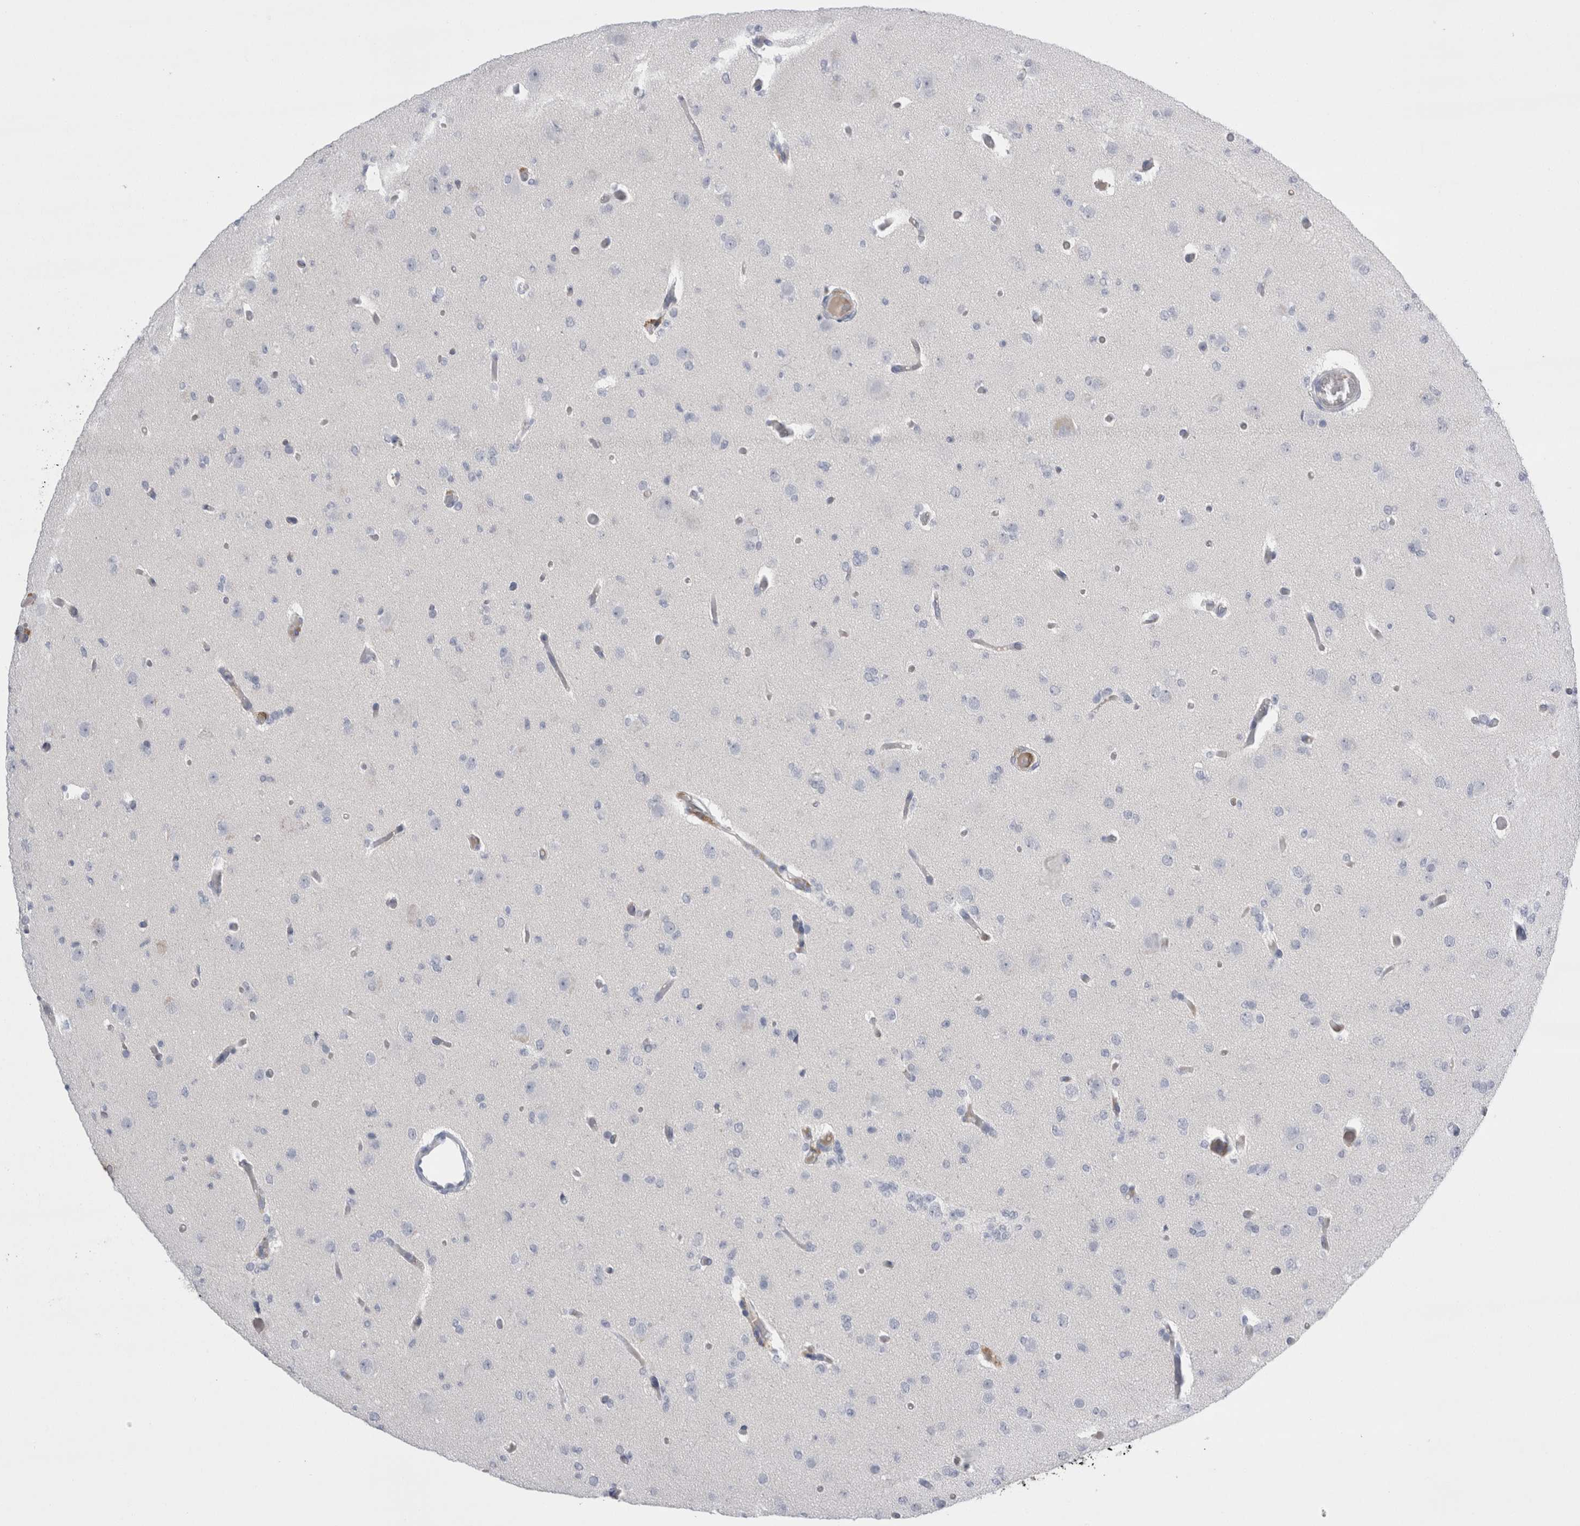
{"staining": {"intensity": "negative", "quantity": "none", "location": "none"}, "tissue": "glioma", "cell_type": "Tumor cells", "image_type": "cancer", "snomed": [{"axis": "morphology", "description": "Glioma, malignant, Low grade"}, {"axis": "topography", "description": "Brain"}], "caption": "Tumor cells are negative for brown protein staining in glioma.", "gene": "REG1A", "patient": {"sex": "female", "age": 22}}